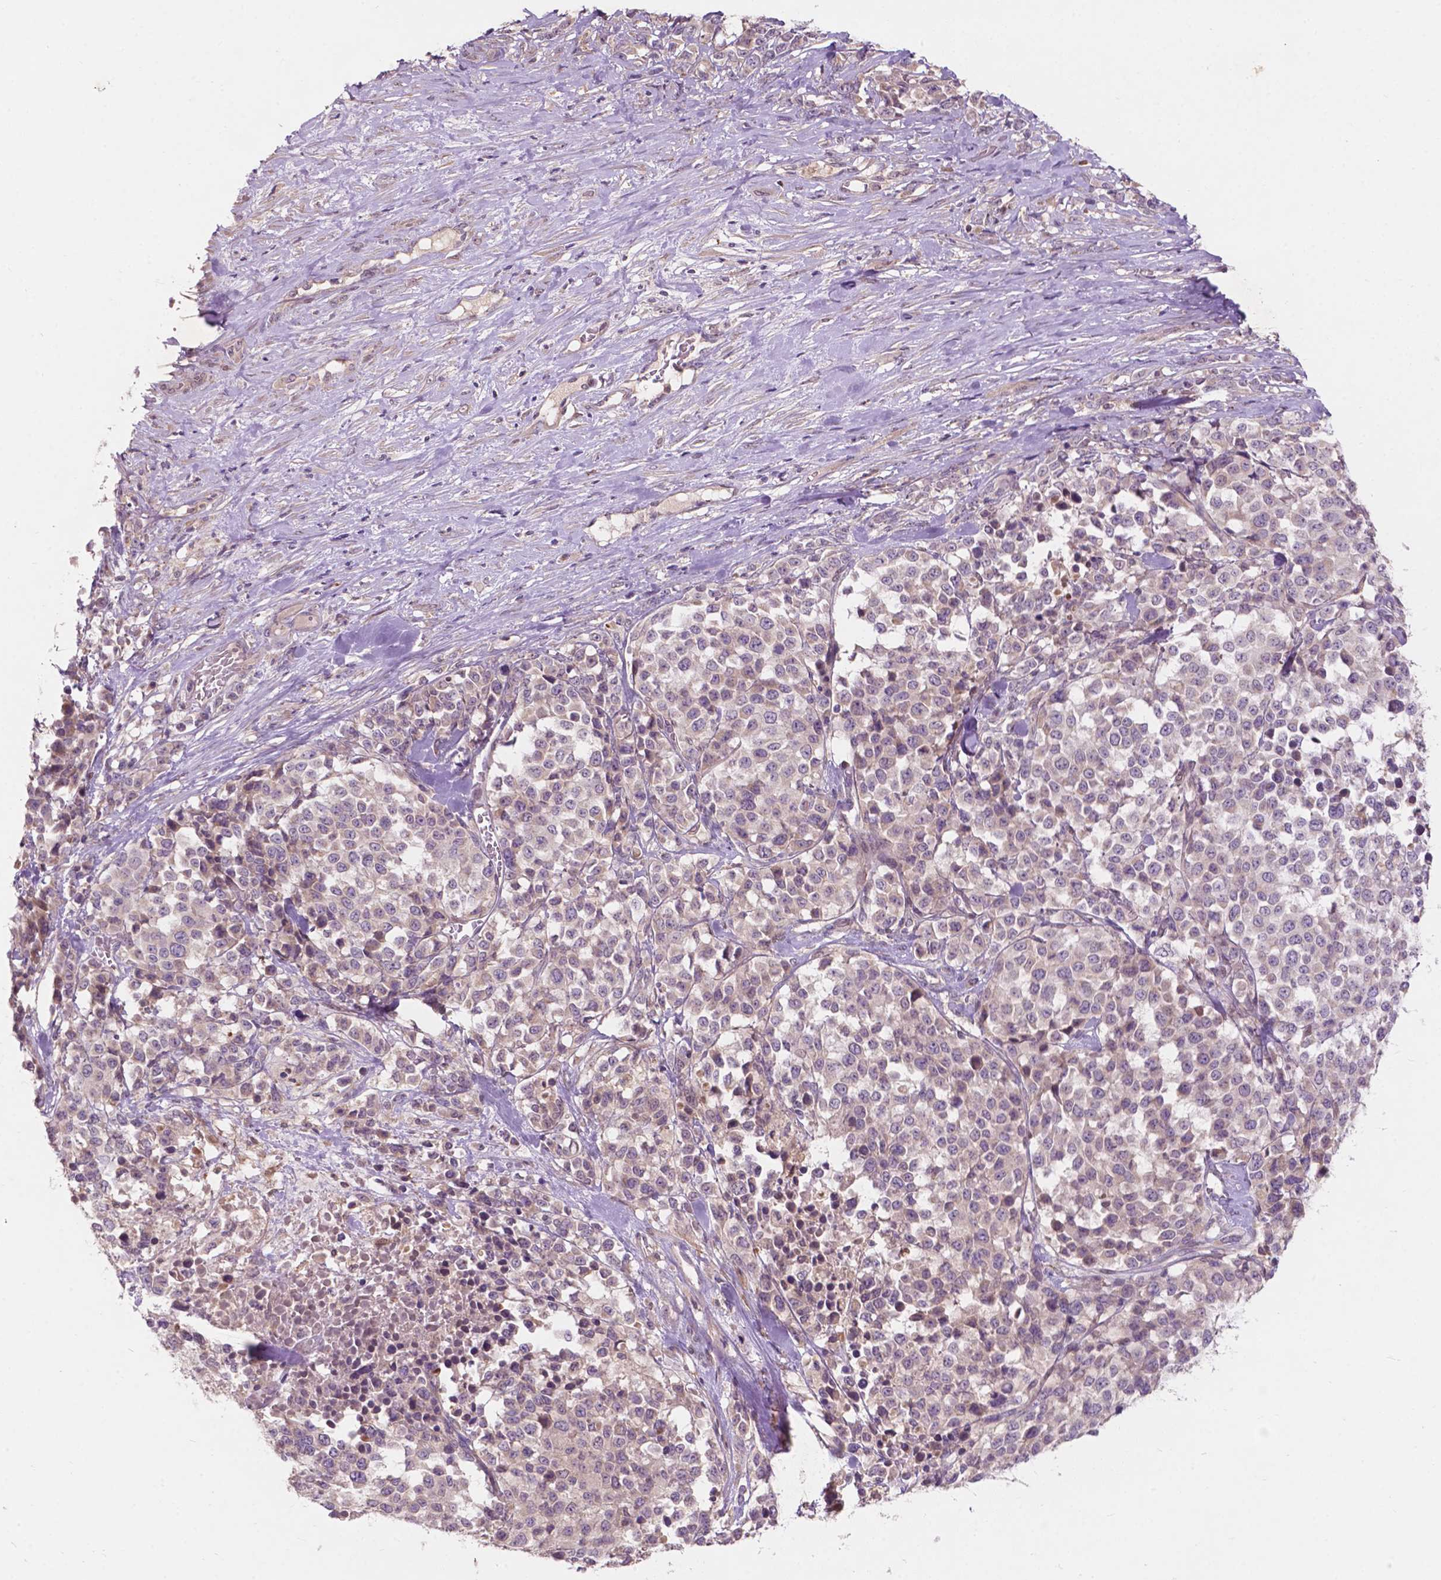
{"staining": {"intensity": "weak", "quantity": "<25%", "location": "cytoplasmic/membranous"}, "tissue": "melanoma", "cell_type": "Tumor cells", "image_type": "cancer", "snomed": [{"axis": "morphology", "description": "Malignant melanoma, Metastatic site"}, {"axis": "topography", "description": "Skin"}], "caption": "A high-resolution histopathology image shows immunohistochemistry staining of malignant melanoma (metastatic site), which exhibits no significant expression in tumor cells. (Brightfield microscopy of DAB (3,3'-diaminobenzidine) immunohistochemistry at high magnification).", "gene": "GPR37", "patient": {"sex": "male", "age": 84}}